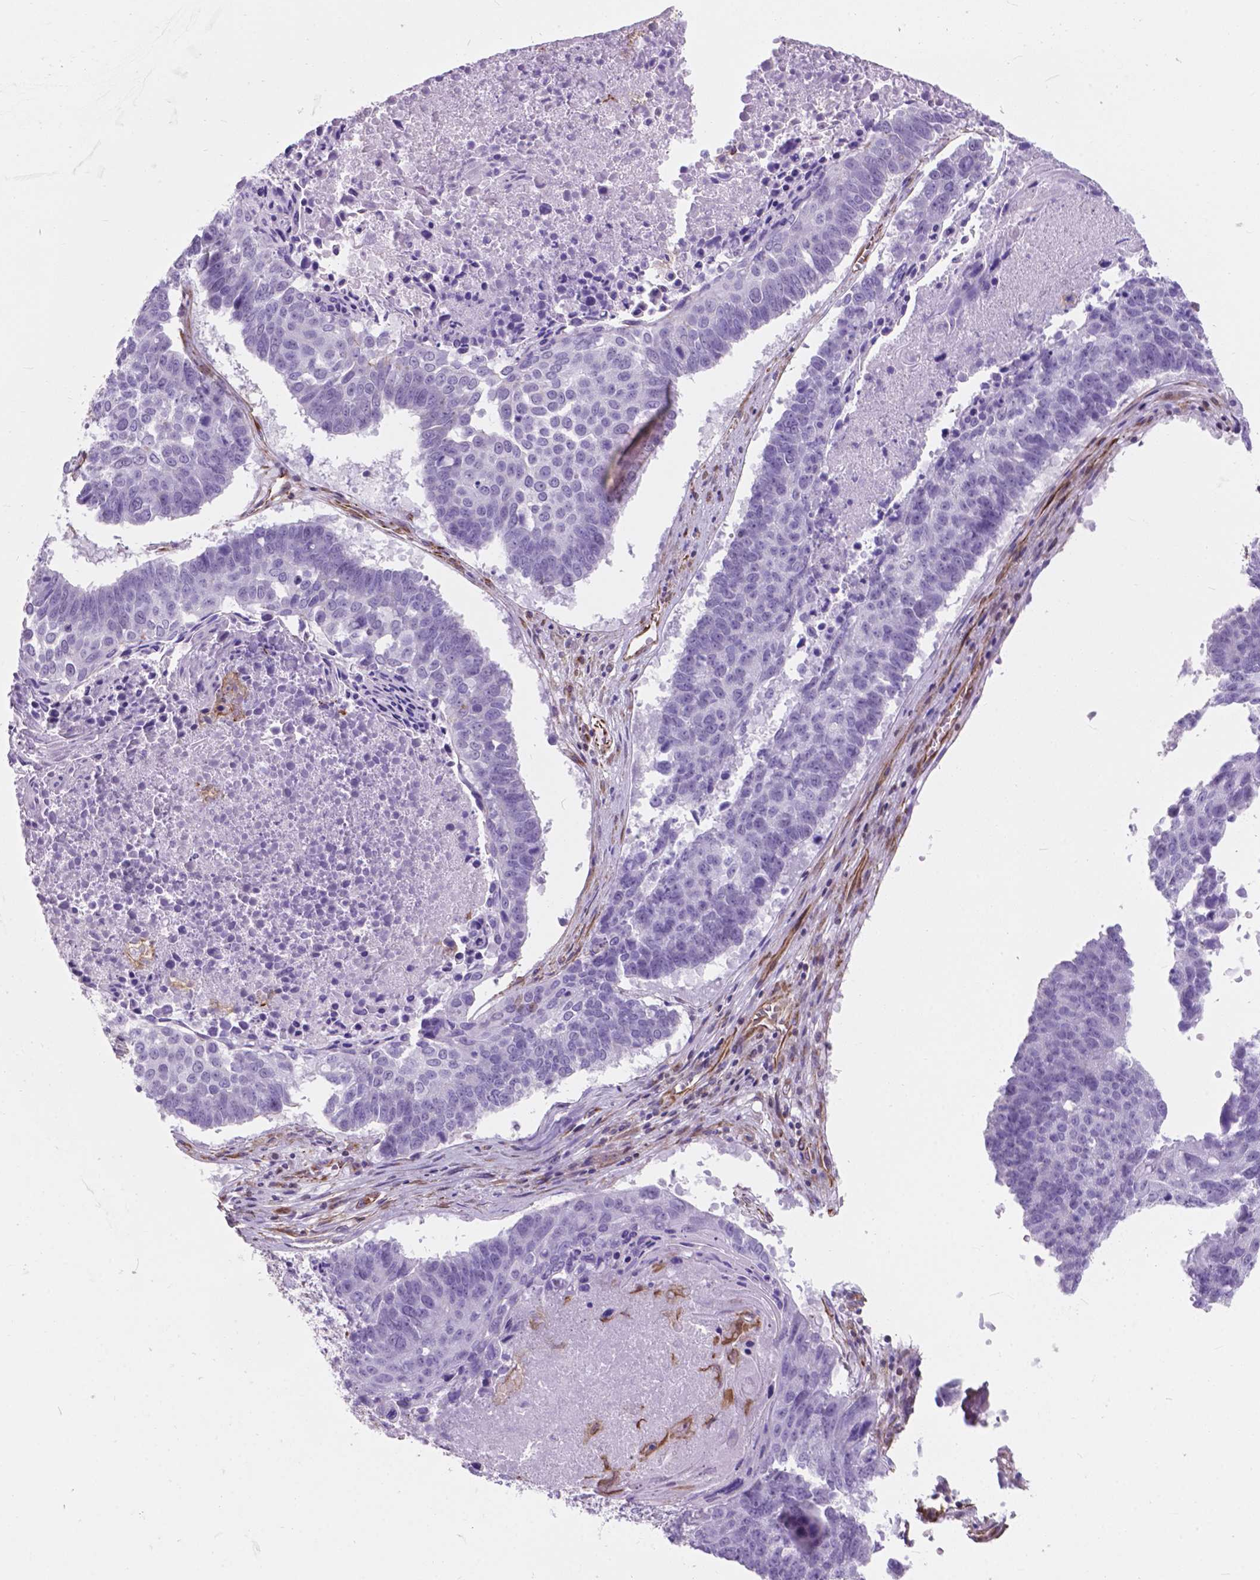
{"staining": {"intensity": "negative", "quantity": "none", "location": "none"}, "tissue": "lung cancer", "cell_type": "Tumor cells", "image_type": "cancer", "snomed": [{"axis": "morphology", "description": "Squamous cell carcinoma, NOS"}, {"axis": "topography", "description": "Lung"}], "caption": "DAB immunohistochemical staining of human squamous cell carcinoma (lung) reveals no significant staining in tumor cells. (Immunohistochemistry, brightfield microscopy, high magnification).", "gene": "AMOT", "patient": {"sex": "male", "age": 73}}